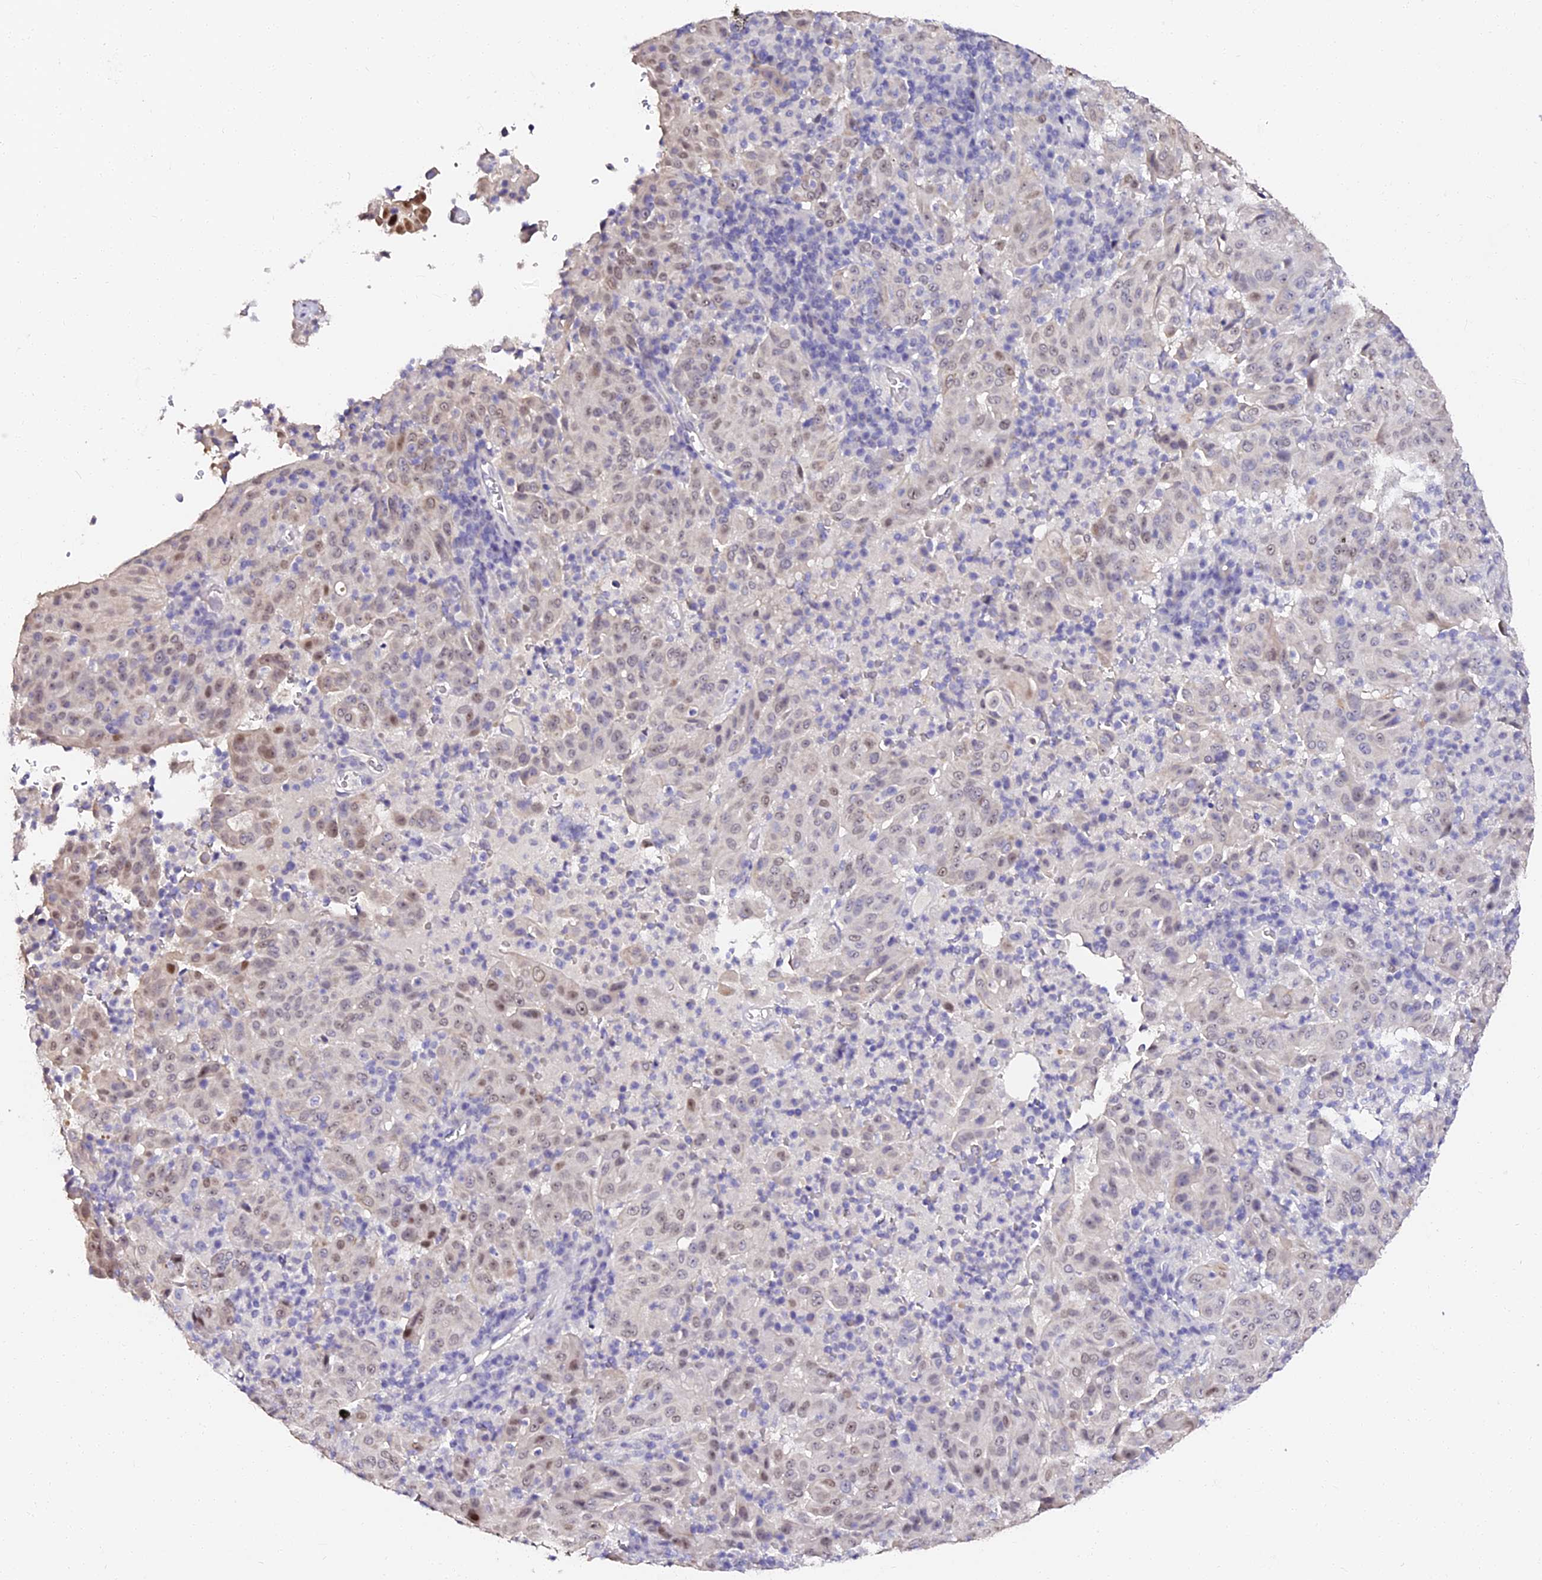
{"staining": {"intensity": "moderate", "quantity": "<25%", "location": "nuclear"}, "tissue": "pancreatic cancer", "cell_type": "Tumor cells", "image_type": "cancer", "snomed": [{"axis": "morphology", "description": "Adenocarcinoma, NOS"}, {"axis": "topography", "description": "Pancreas"}], "caption": "Tumor cells show moderate nuclear staining in about <25% of cells in pancreatic cancer (adenocarcinoma).", "gene": "VPS33B", "patient": {"sex": "male", "age": 63}}